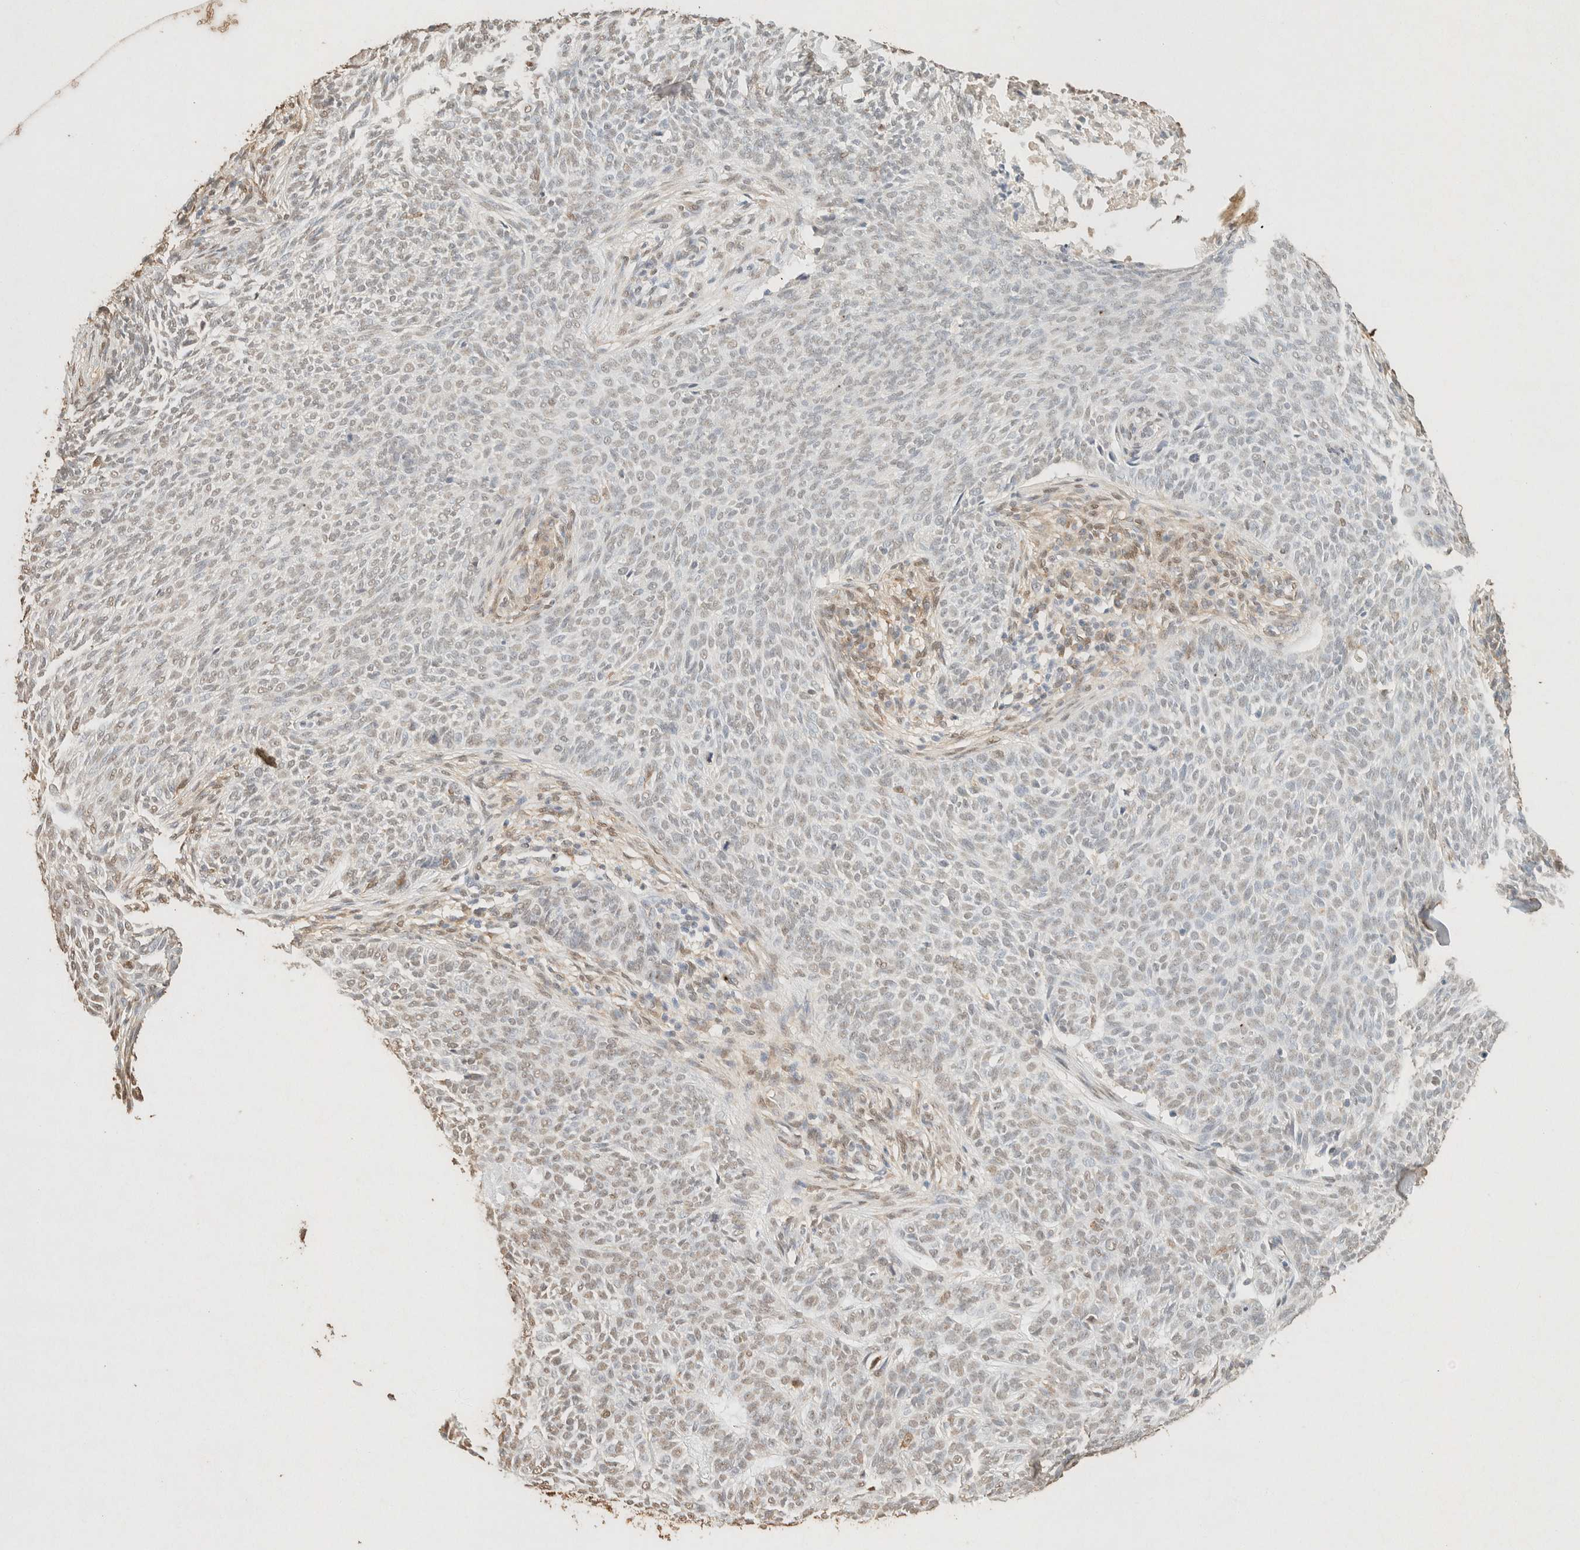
{"staining": {"intensity": "weak", "quantity": "<25%", "location": "nuclear"}, "tissue": "skin cancer", "cell_type": "Tumor cells", "image_type": "cancer", "snomed": [{"axis": "morphology", "description": "Basal cell carcinoma"}, {"axis": "topography", "description": "Skin"}], "caption": "Tumor cells are negative for protein expression in human skin cancer. The staining was performed using DAB to visualize the protein expression in brown, while the nuclei were stained in blue with hematoxylin (Magnification: 20x).", "gene": "S100A13", "patient": {"sex": "male", "age": 87}}